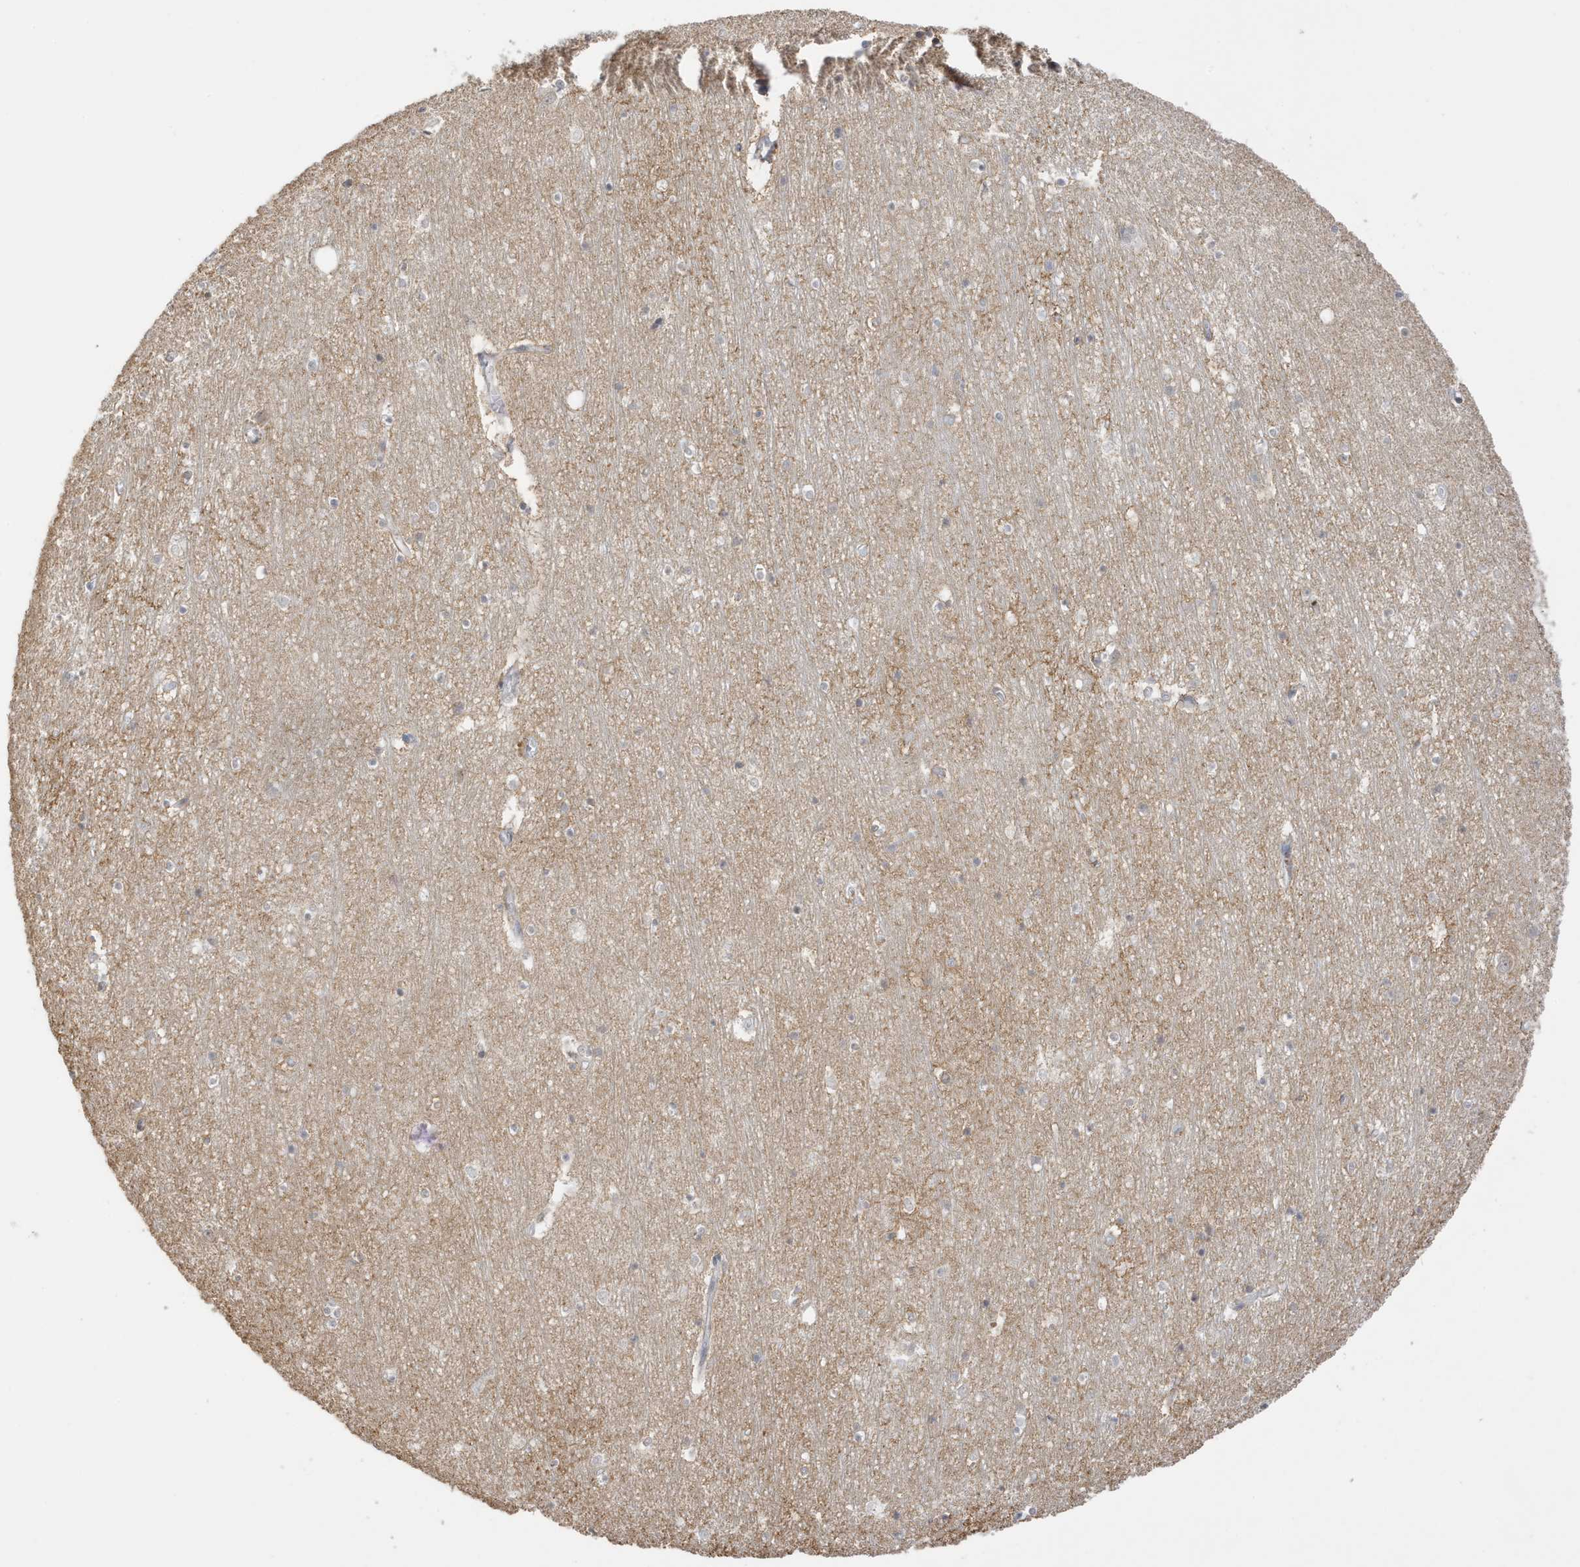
{"staining": {"intensity": "weak", "quantity": "<25%", "location": "cytoplasmic/membranous"}, "tissue": "hippocampus", "cell_type": "Glial cells", "image_type": "normal", "snomed": [{"axis": "morphology", "description": "Normal tissue, NOS"}, {"axis": "topography", "description": "Hippocampus"}], "caption": "An immunohistochemistry photomicrograph of unremarkable hippocampus is shown. There is no staining in glial cells of hippocampus. The staining is performed using DAB (3,3'-diaminobenzidine) brown chromogen with nuclei counter-stained in using hematoxylin.", "gene": "MSL3", "patient": {"sex": "female", "age": 64}}